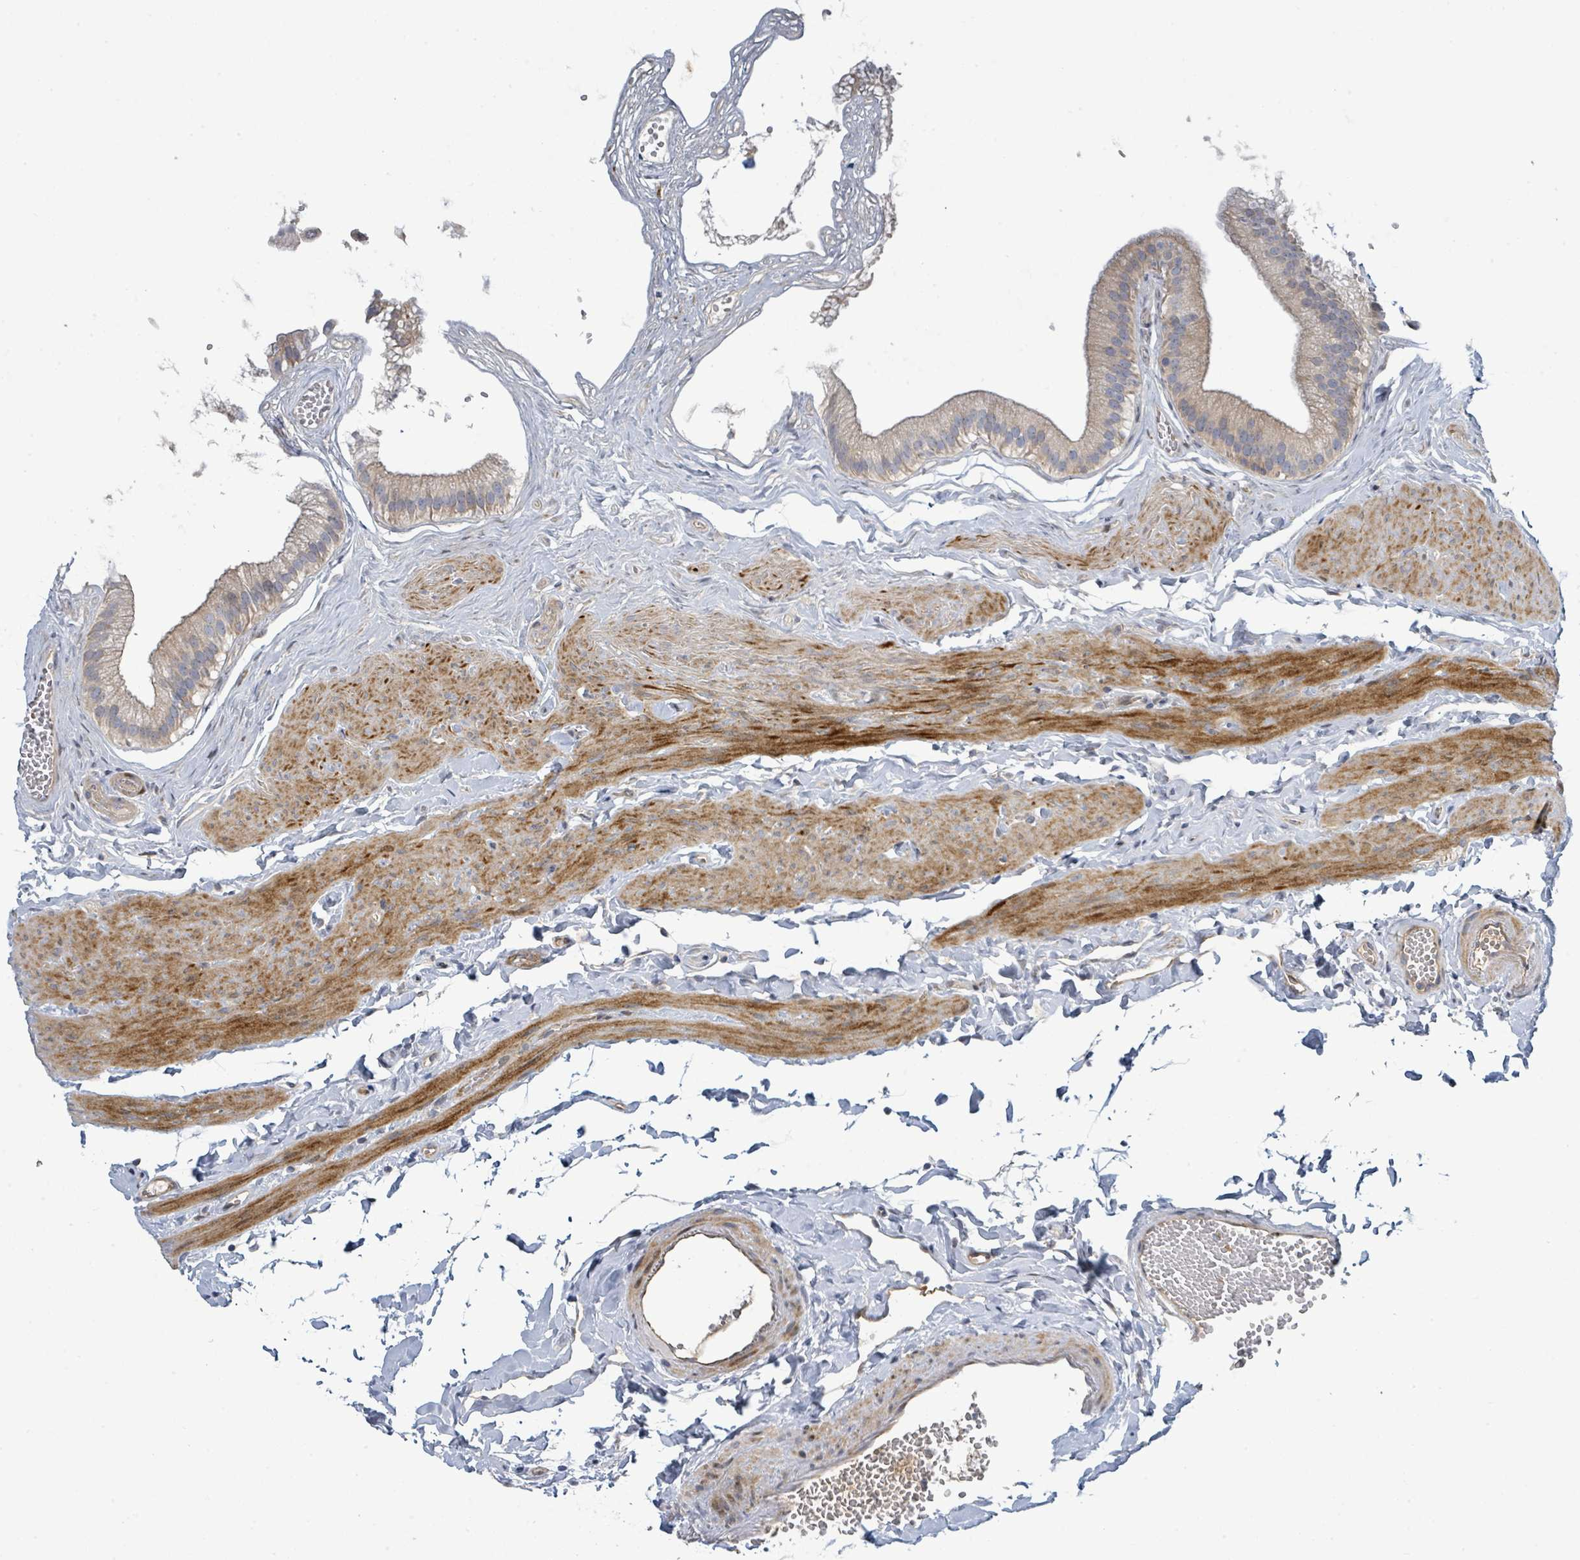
{"staining": {"intensity": "strong", "quantity": "<25%", "location": "cytoplasmic/membranous"}, "tissue": "gallbladder", "cell_type": "Glandular cells", "image_type": "normal", "snomed": [{"axis": "morphology", "description": "Normal tissue, NOS"}, {"axis": "topography", "description": "Gallbladder"}], "caption": "The immunohistochemical stain labels strong cytoplasmic/membranous staining in glandular cells of benign gallbladder.", "gene": "CFAP210", "patient": {"sex": "female", "age": 54}}